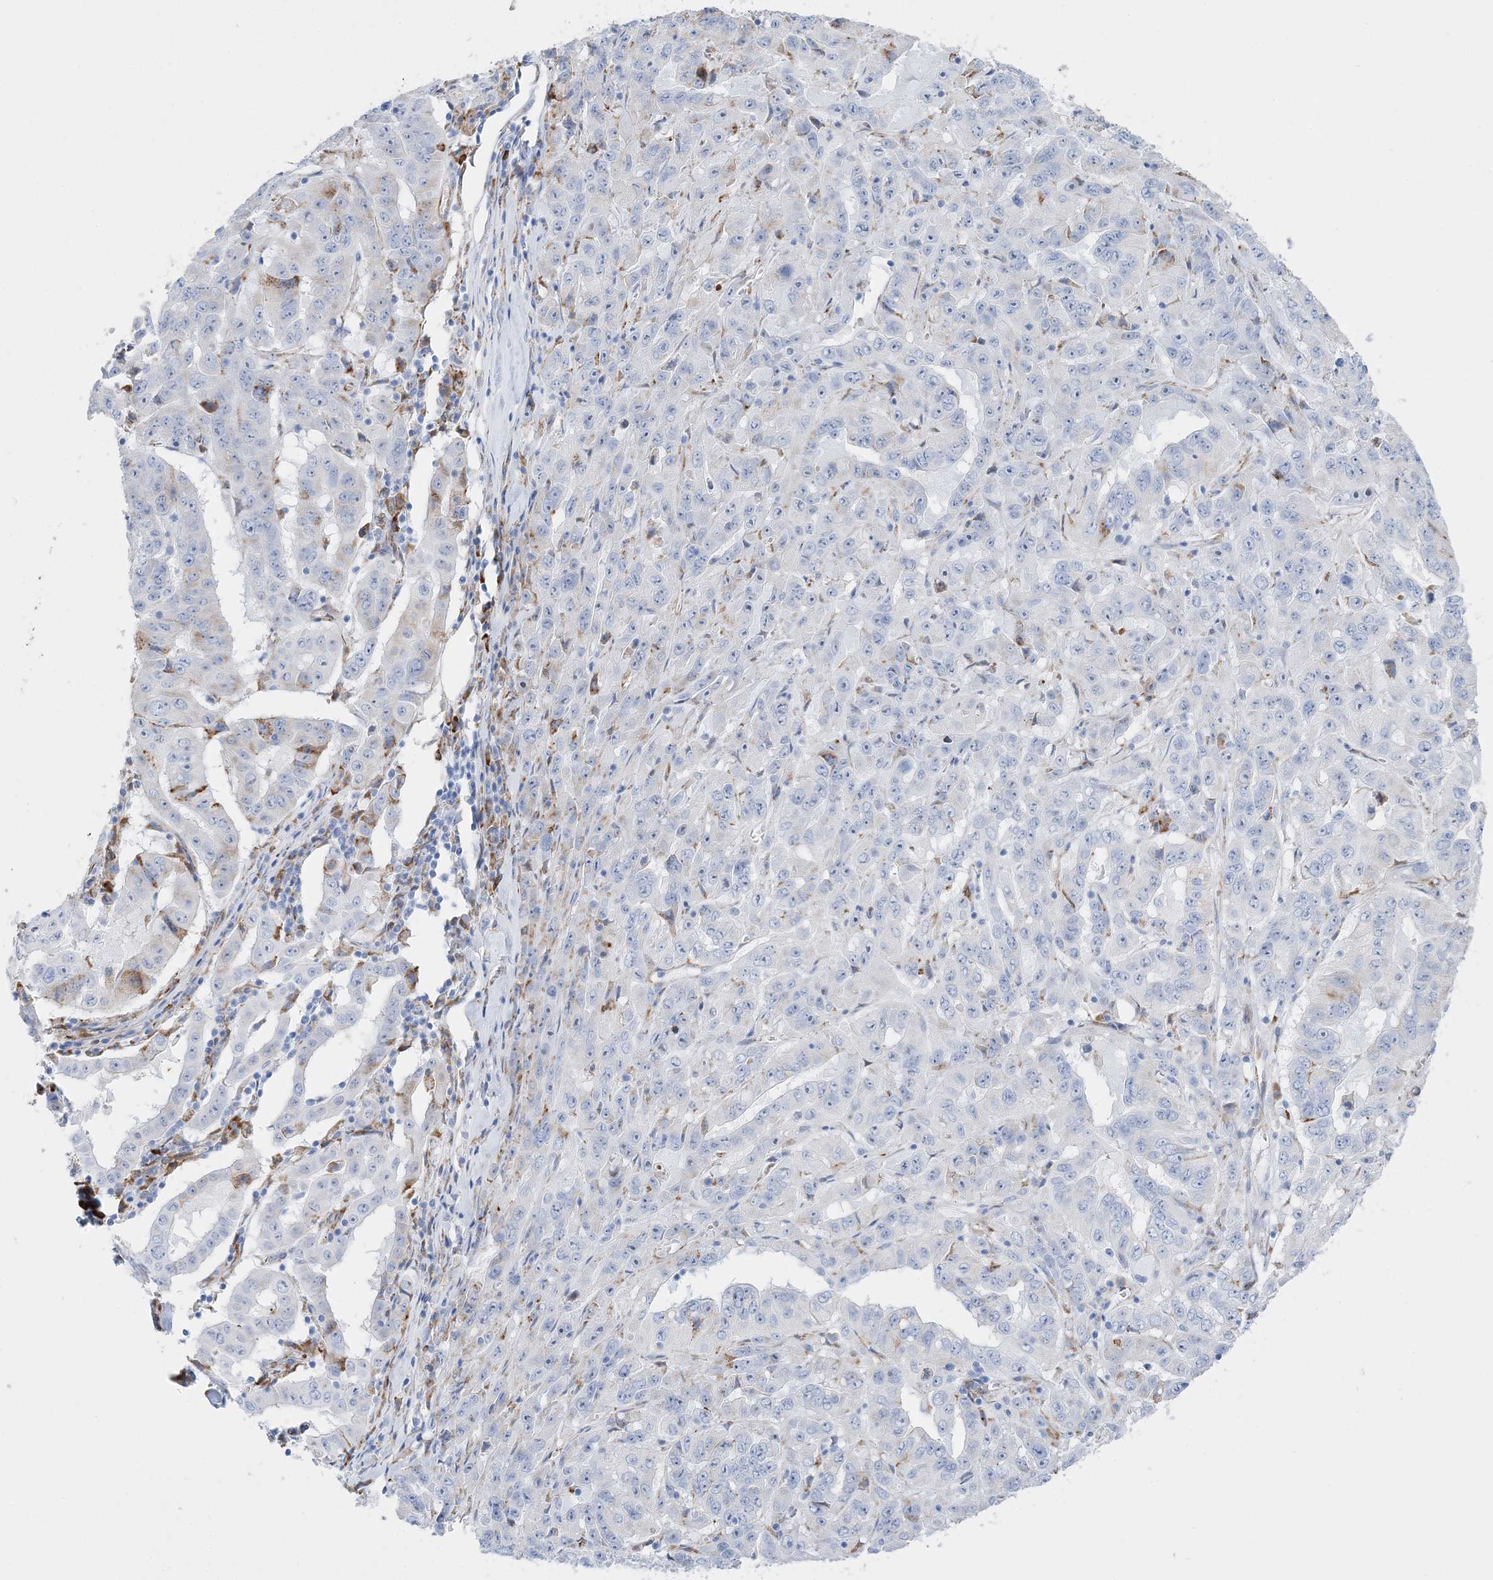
{"staining": {"intensity": "negative", "quantity": "none", "location": "none"}, "tissue": "pancreatic cancer", "cell_type": "Tumor cells", "image_type": "cancer", "snomed": [{"axis": "morphology", "description": "Adenocarcinoma, NOS"}, {"axis": "topography", "description": "Pancreas"}], "caption": "Human adenocarcinoma (pancreatic) stained for a protein using immunohistochemistry (IHC) exhibits no expression in tumor cells.", "gene": "TSPYL6", "patient": {"sex": "male", "age": 63}}